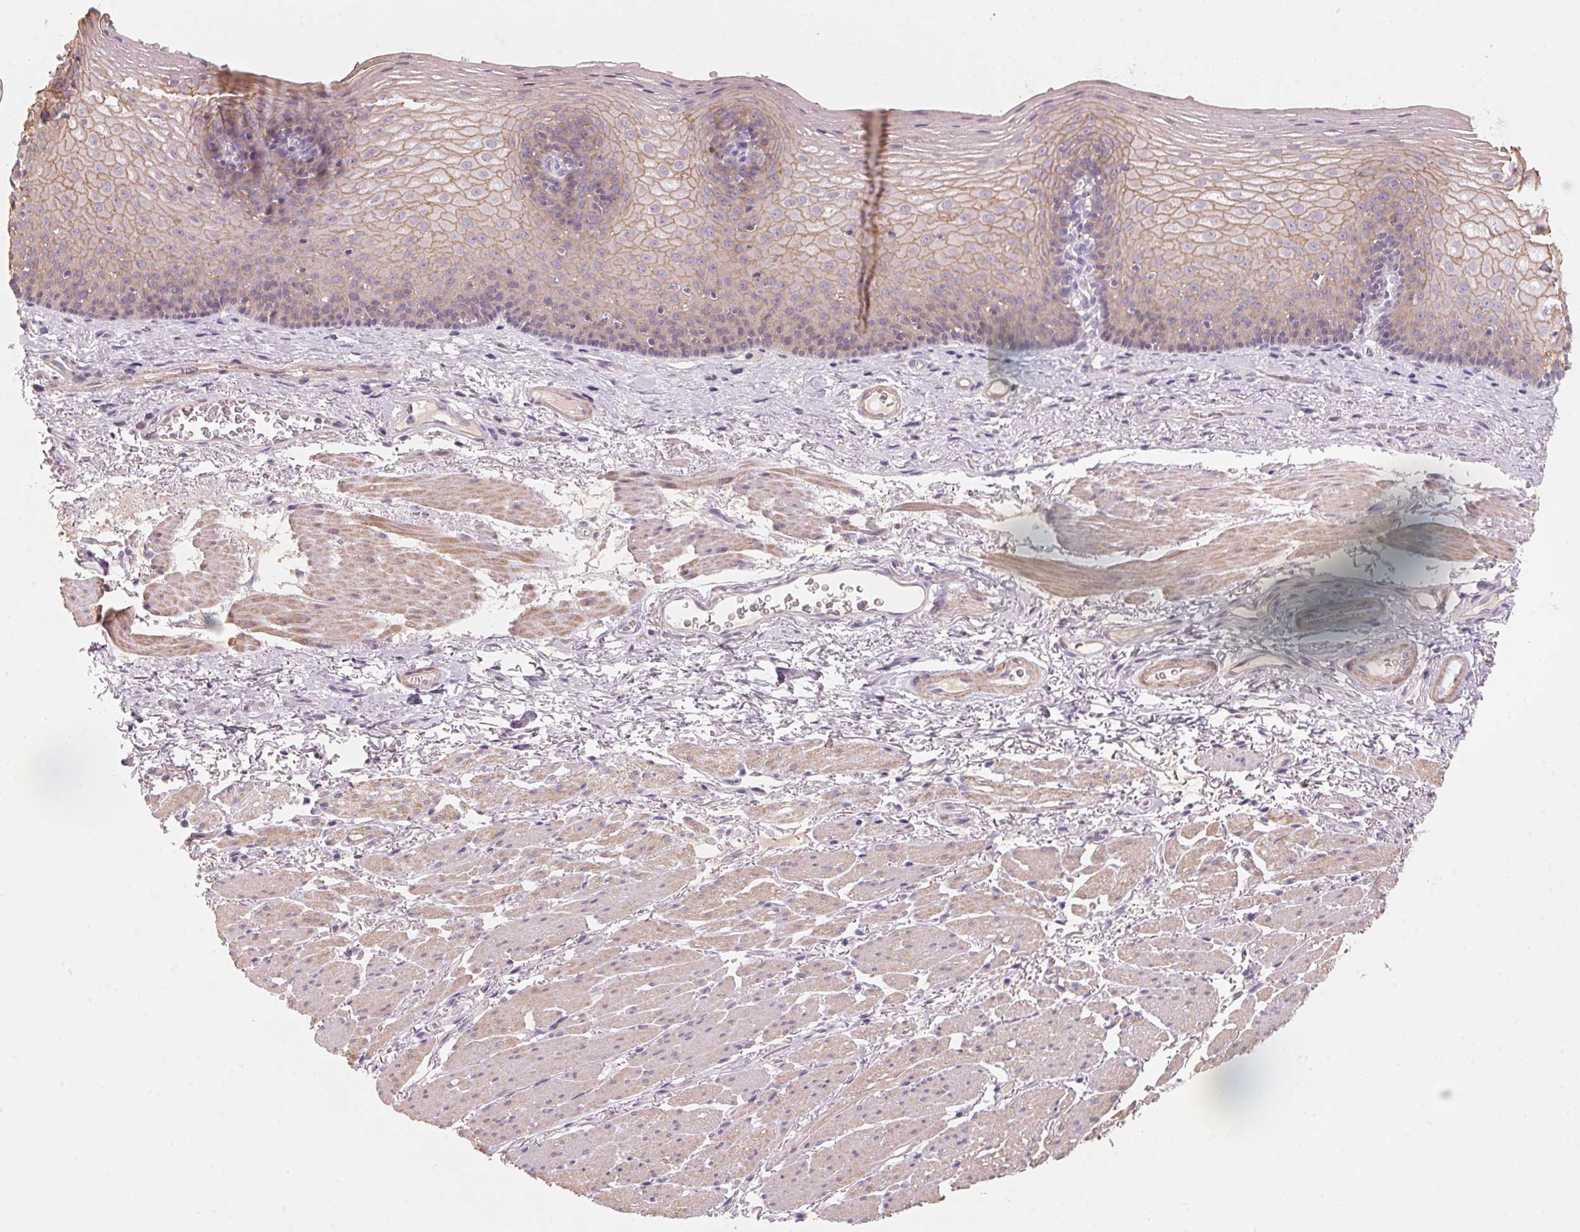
{"staining": {"intensity": "moderate", "quantity": "25%-75%", "location": "cytoplasmic/membranous"}, "tissue": "esophagus", "cell_type": "Squamous epithelial cells", "image_type": "normal", "snomed": [{"axis": "morphology", "description": "Normal tissue, NOS"}, {"axis": "topography", "description": "Esophagus"}], "caption": "IHC (DAB (3,3'-diaminobenzidine)) staining of normal esophagus shows moderate cytoplasmic/membranous protein expression in approximately 25%-75% of squamous epithelial cells. The staining was performed using DAB to visualize the protein expression in brown, while the nuclei were stained in blue with hematoxylin (Magnification: 20x).", "gene": "TP53AIP1", "patient": {"sex": "male", "age": 76}}